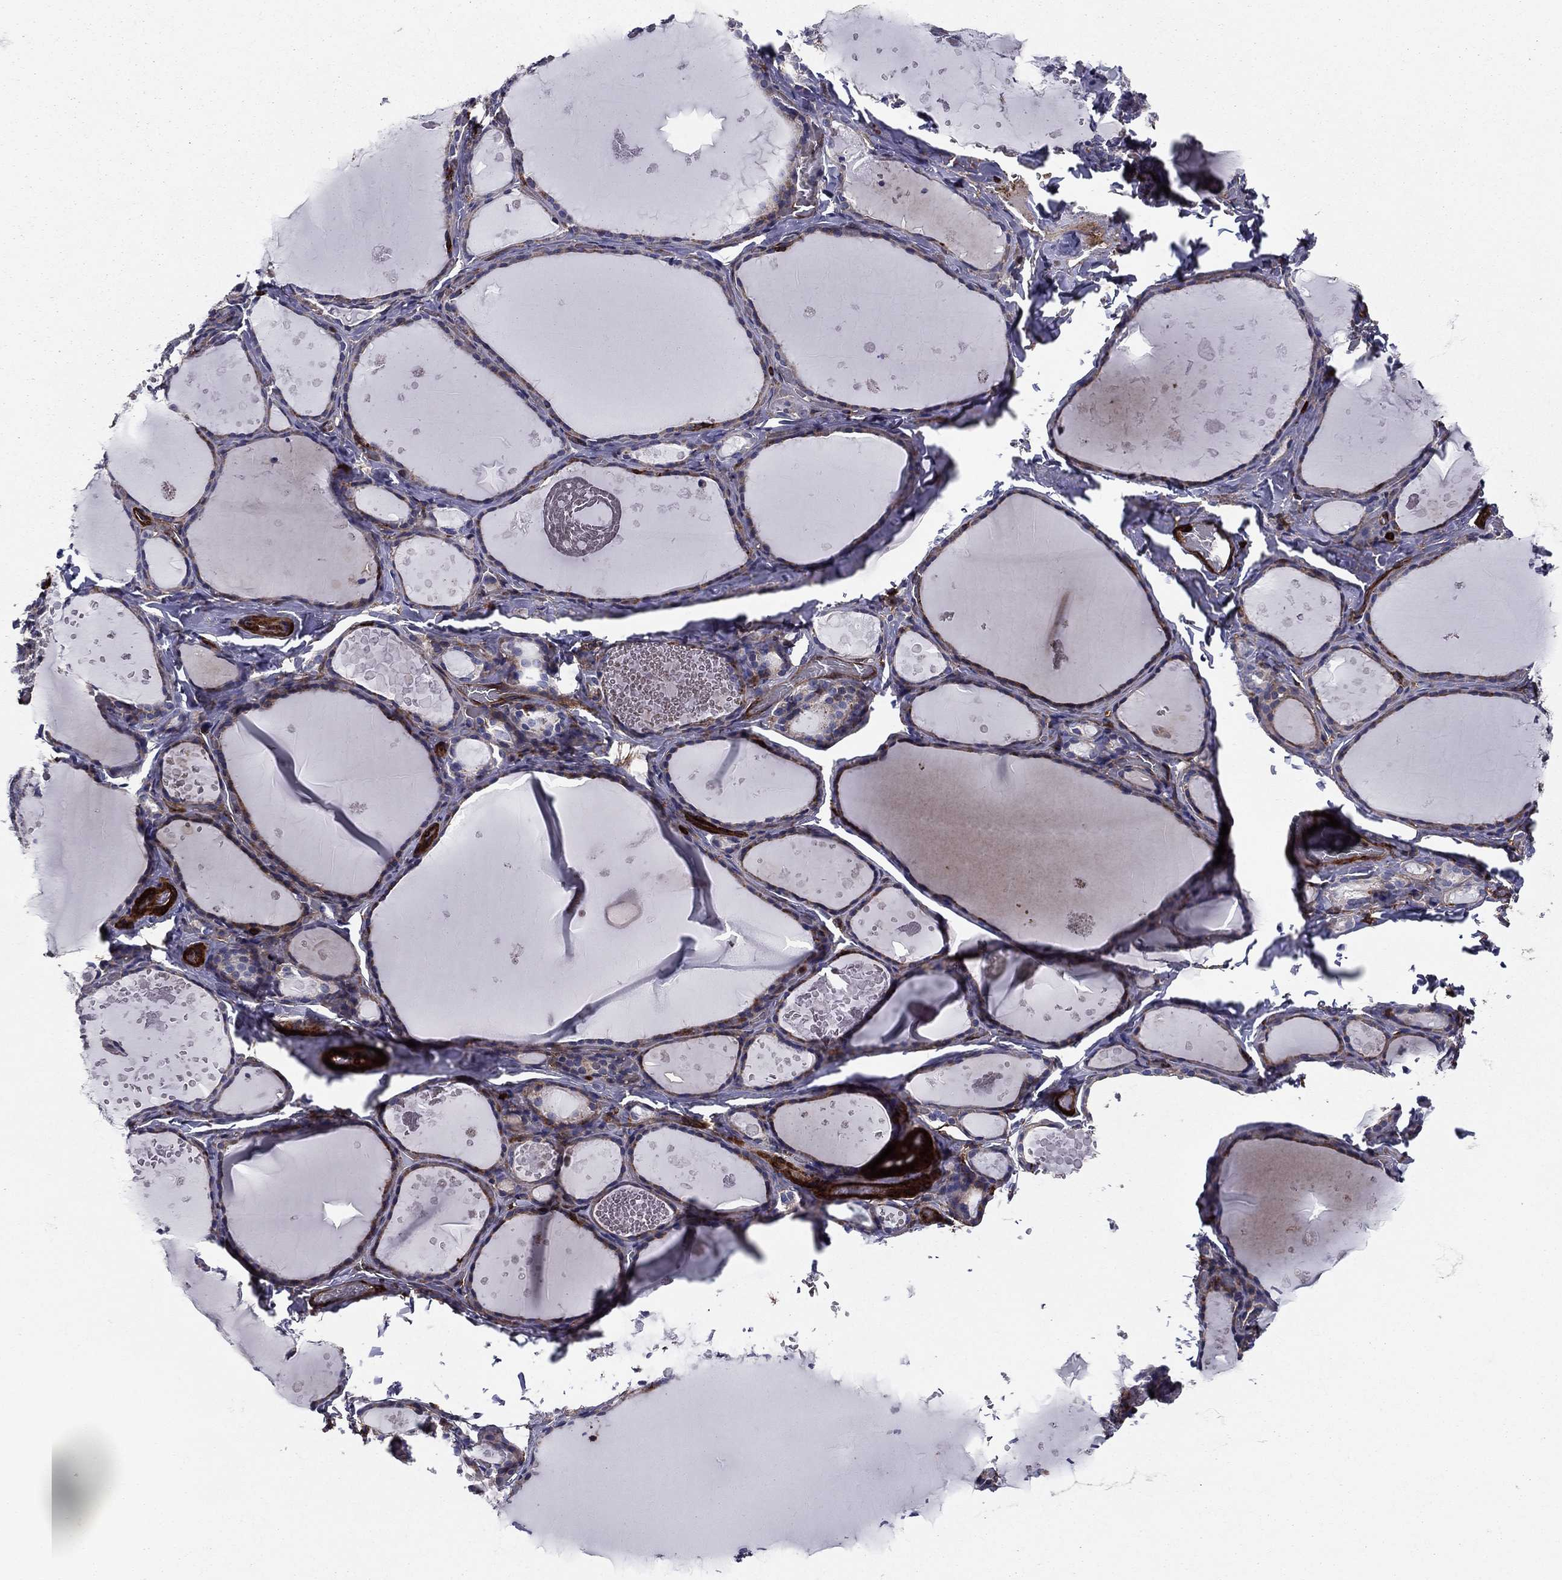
{"staining": {"intensity": "moderate", "quantity": "25%-75%", "location": "cytoplasmic/membranous"}, "tissue": "thyroid gland", "cell_type": "Glandular cells", "image_type": "normal", "snomed": [{"axis": "morphology", "description": "Normal tissue, NOS"}, {"axis": "topography", "description": "Thyroid gland"}], "caption": "Immunohistochemistry histopathology image of benign thyroid gland: human thyroid gland stained using immunohistochemistry demonstrates medium levels of moderate protein expression localized specifically in the cytoplasmic/membranous of glandular cells, appearing as a cytoplasmic/membranous brown color.", "gene": "EHBP1L1", "patient": {"sex": "female", "age": 56}}